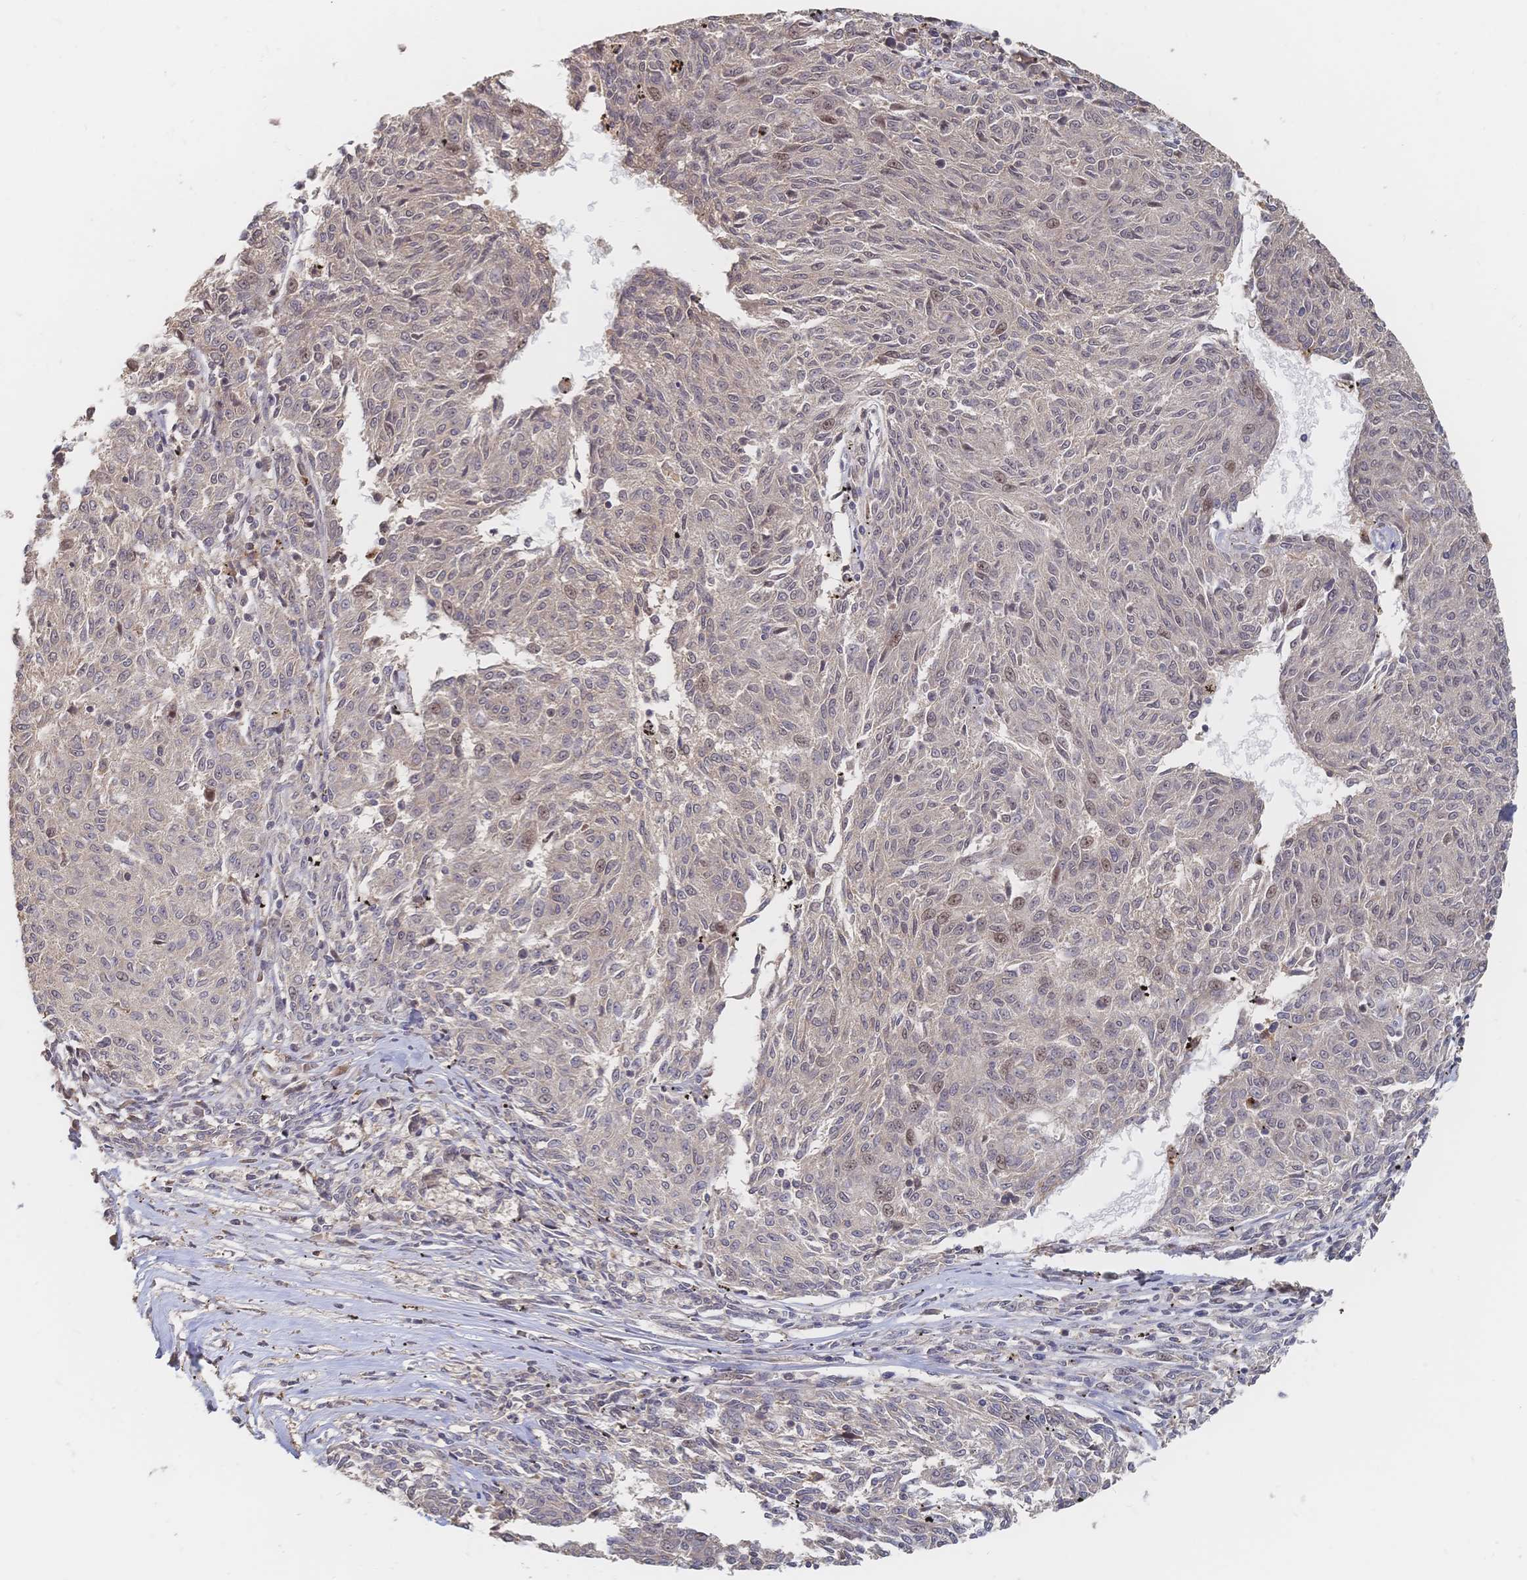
{"staining": {"intensity": "weak", "quantity": "<25%", "location": "nuclear"}, "tissue": "melanoma", "cell_type": "Tumor cells", "image_type": "cancer", "snomed": [{"axis": "morphology", "description": "Malignant melanoma, NOS"}, {"axis": "topography", "description": "Skin"}], "caption": "The immunohistochemistry (IHC) photomicrograph has no significant positivity in tumor cells of malignant melanoma tissue.", "gene": "LRP5", "patient": {"sex": "female", "age": 72}}